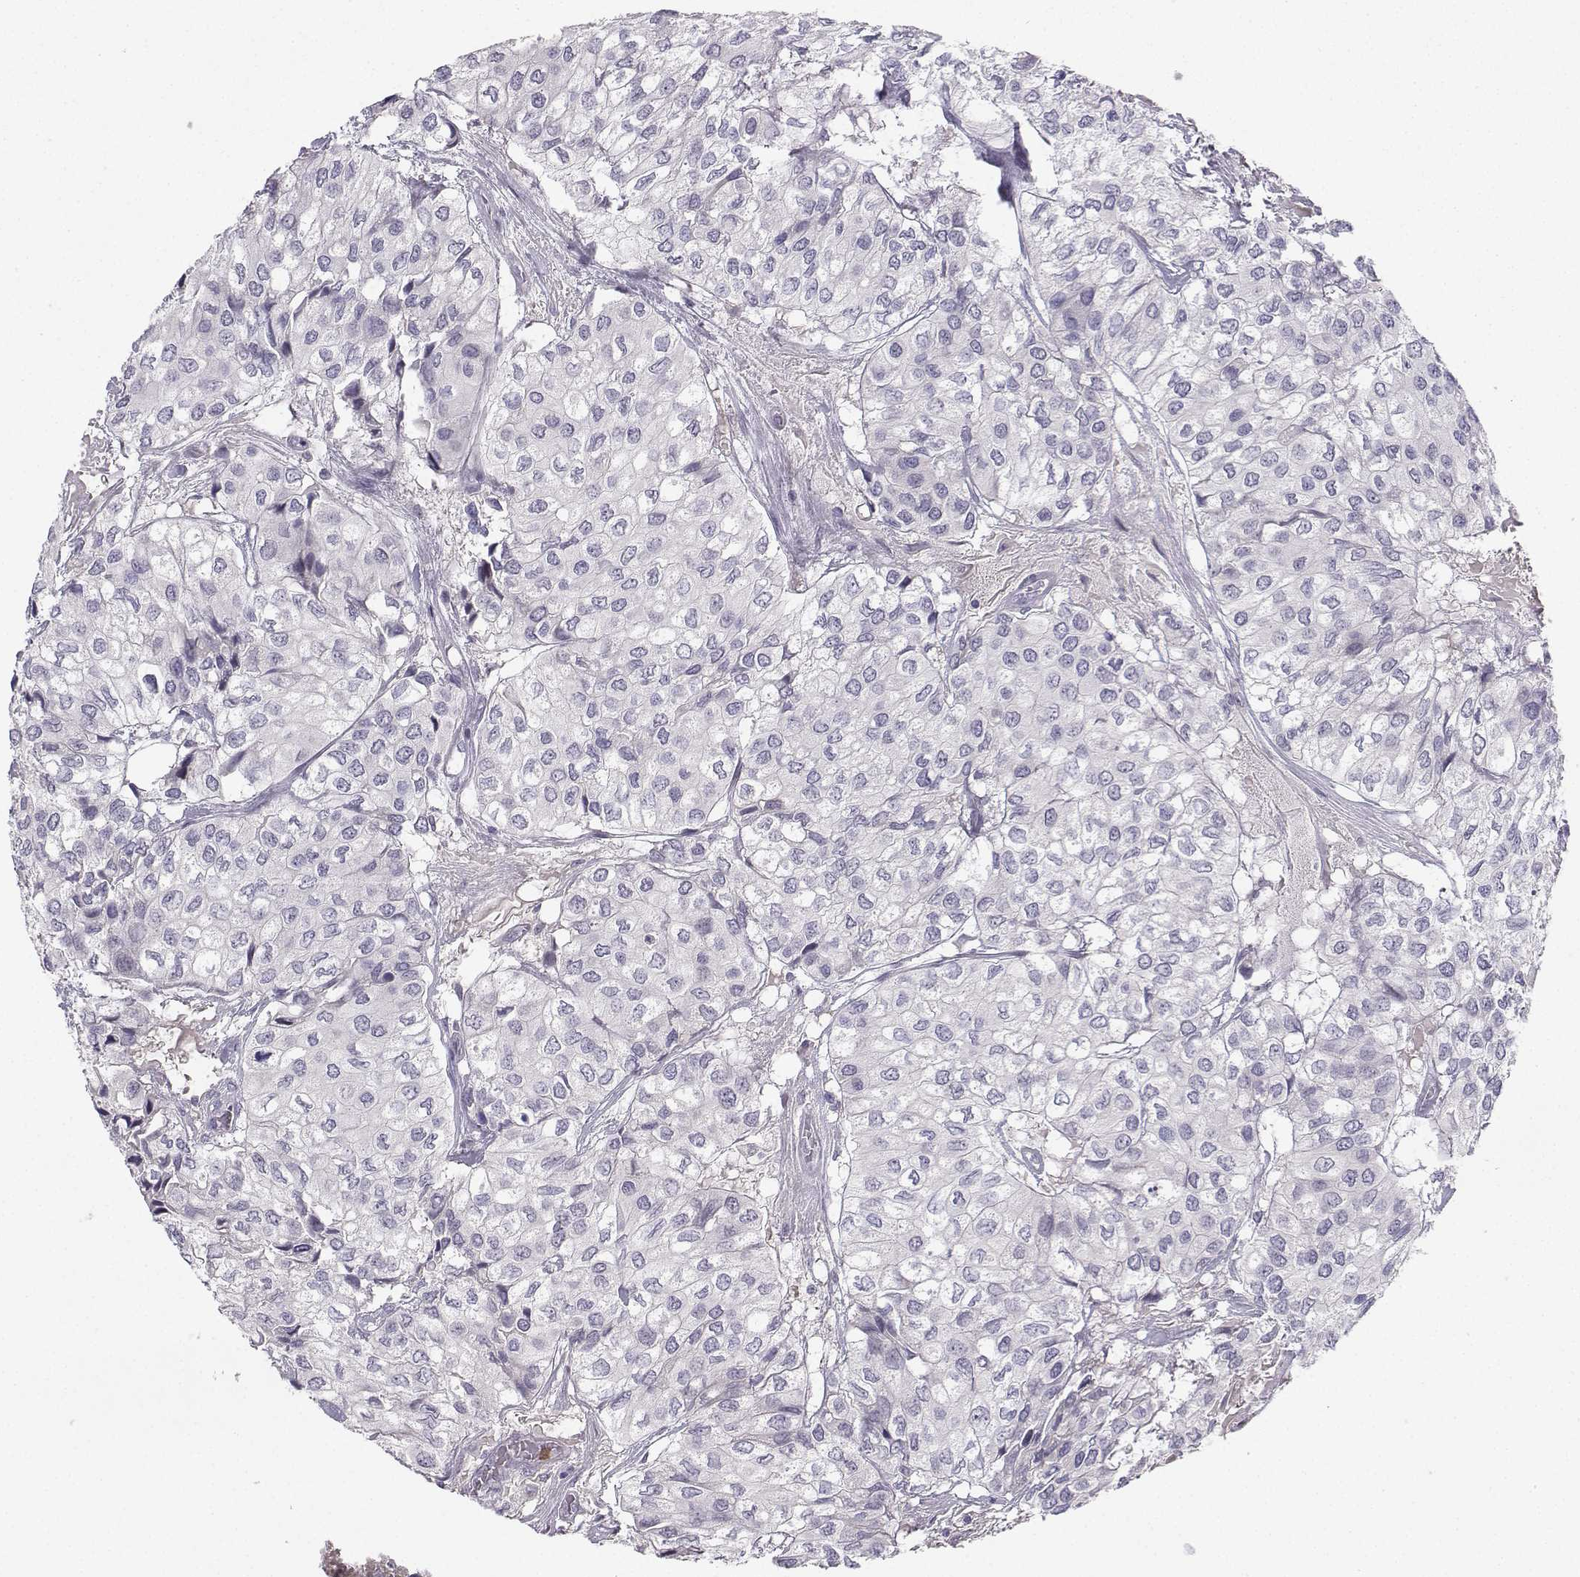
{"staining": {"intensity": "negative", "quantity": "none", "location": "none"}, "tissue": "urothelial cancer", "cell_type": "Tumor cells", "image_type": "cancer", "snomed": [{"axis": "morphology", "description": "Urothelial carcinoma, High grade"}, {"axis": "topography", "description": "Urinary bladder"}], "caption": "Protein analysis of high-grade urothelial carcinoma shows no significant expression in tumor cells.", "gene": "CALY", "patient": {"sex": "male", "age": 73}}